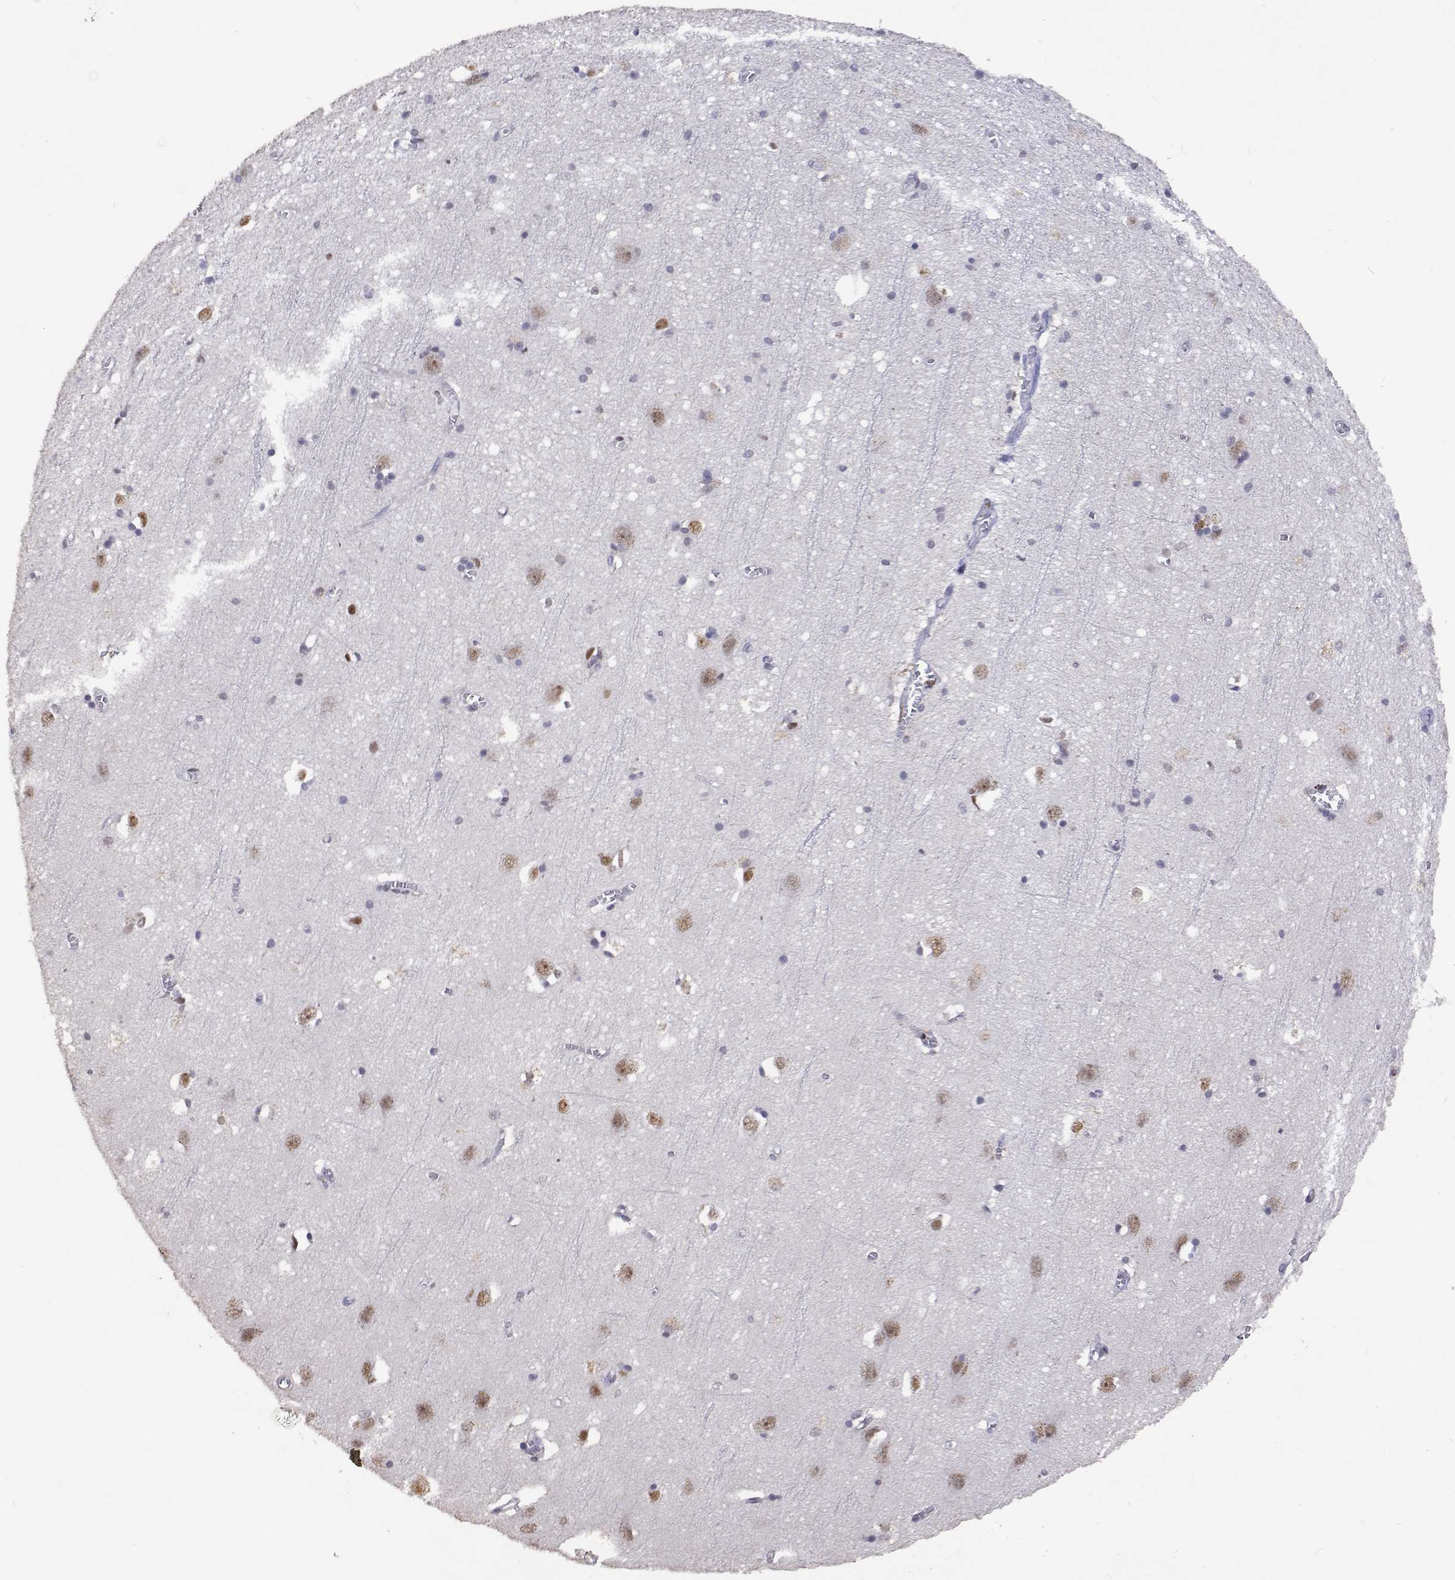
{"staining": {"intensity": "negative", "quantity": "none", "location": "none"}, "tissue": "cerebral cortex", "cell_type": "Endothelial cells", "image_type": "normal", "snomed": [{"axis": "morphology", "description": "Normal tissue, NOS"}, {"axis": "topography", "description": "Cerebral cortex"}], "caption": "DAB immunohistochemical staining of unremarkable human cerebral cortex shows no significant expression in endothelial cells. Nuclei are stained in blue.", "gene": "HNRNPA0", "patient": {"sex": "male", "age": 70}}